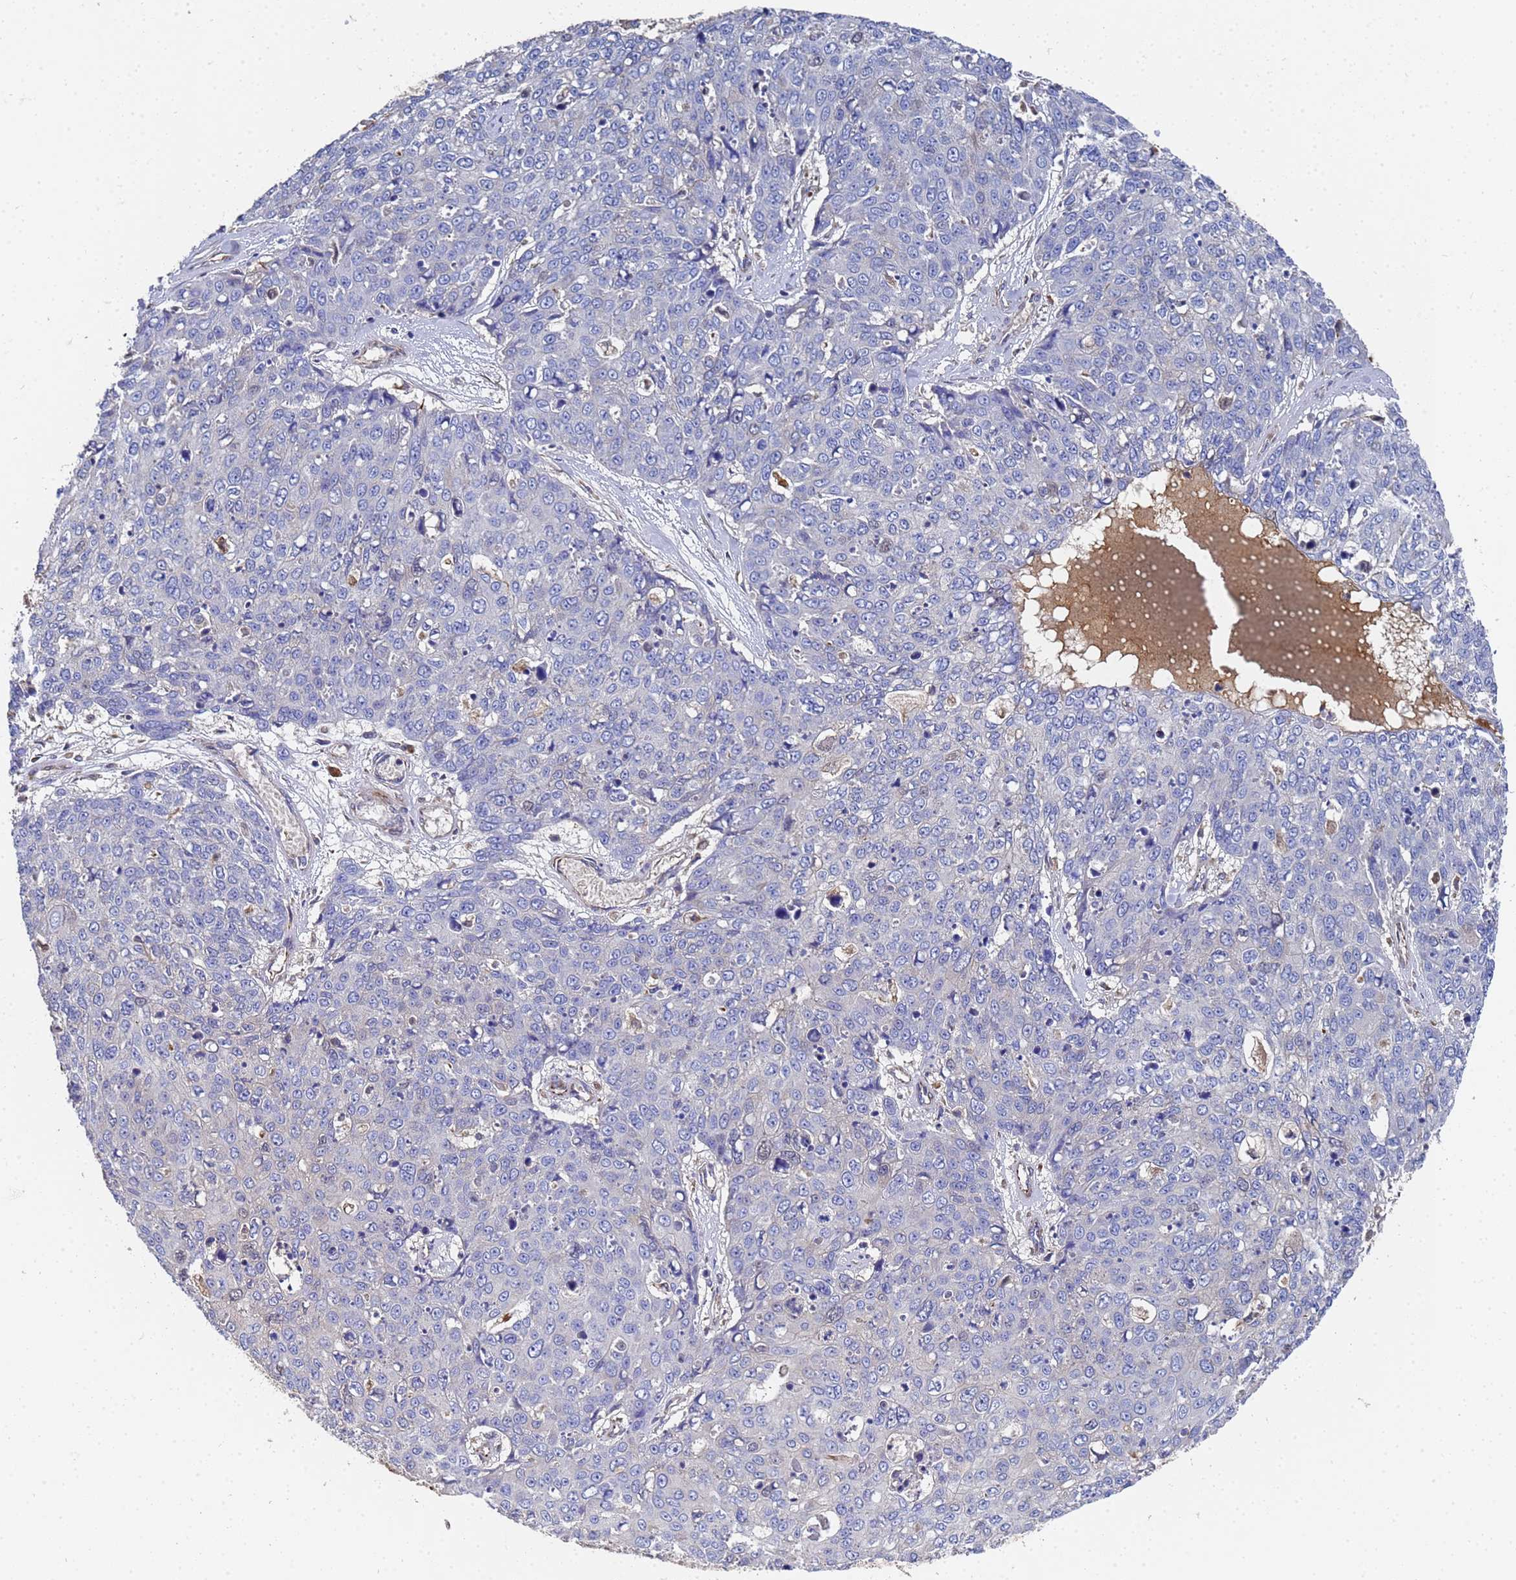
{"staining": {"intensity": "negative", "quantity": "none", "location": "none"}, "tissue": "skin cancer", "cell_type": "Tumor cells", "image_type": "cancer", "snomed": [{"axis": "morphology", "description": "Squamous cell carcinoma, NOS"}, {"axis": "topography", "description": "Skin"}], "caption": "A high-resolution histopathology image shows immunohistochemistry (IHC) staining of squamous cell carcinoma (skin), which shows no significant expression in tumor cells.", "gene": "SYT13", "patient": {"sex": "male", "age": 71}}